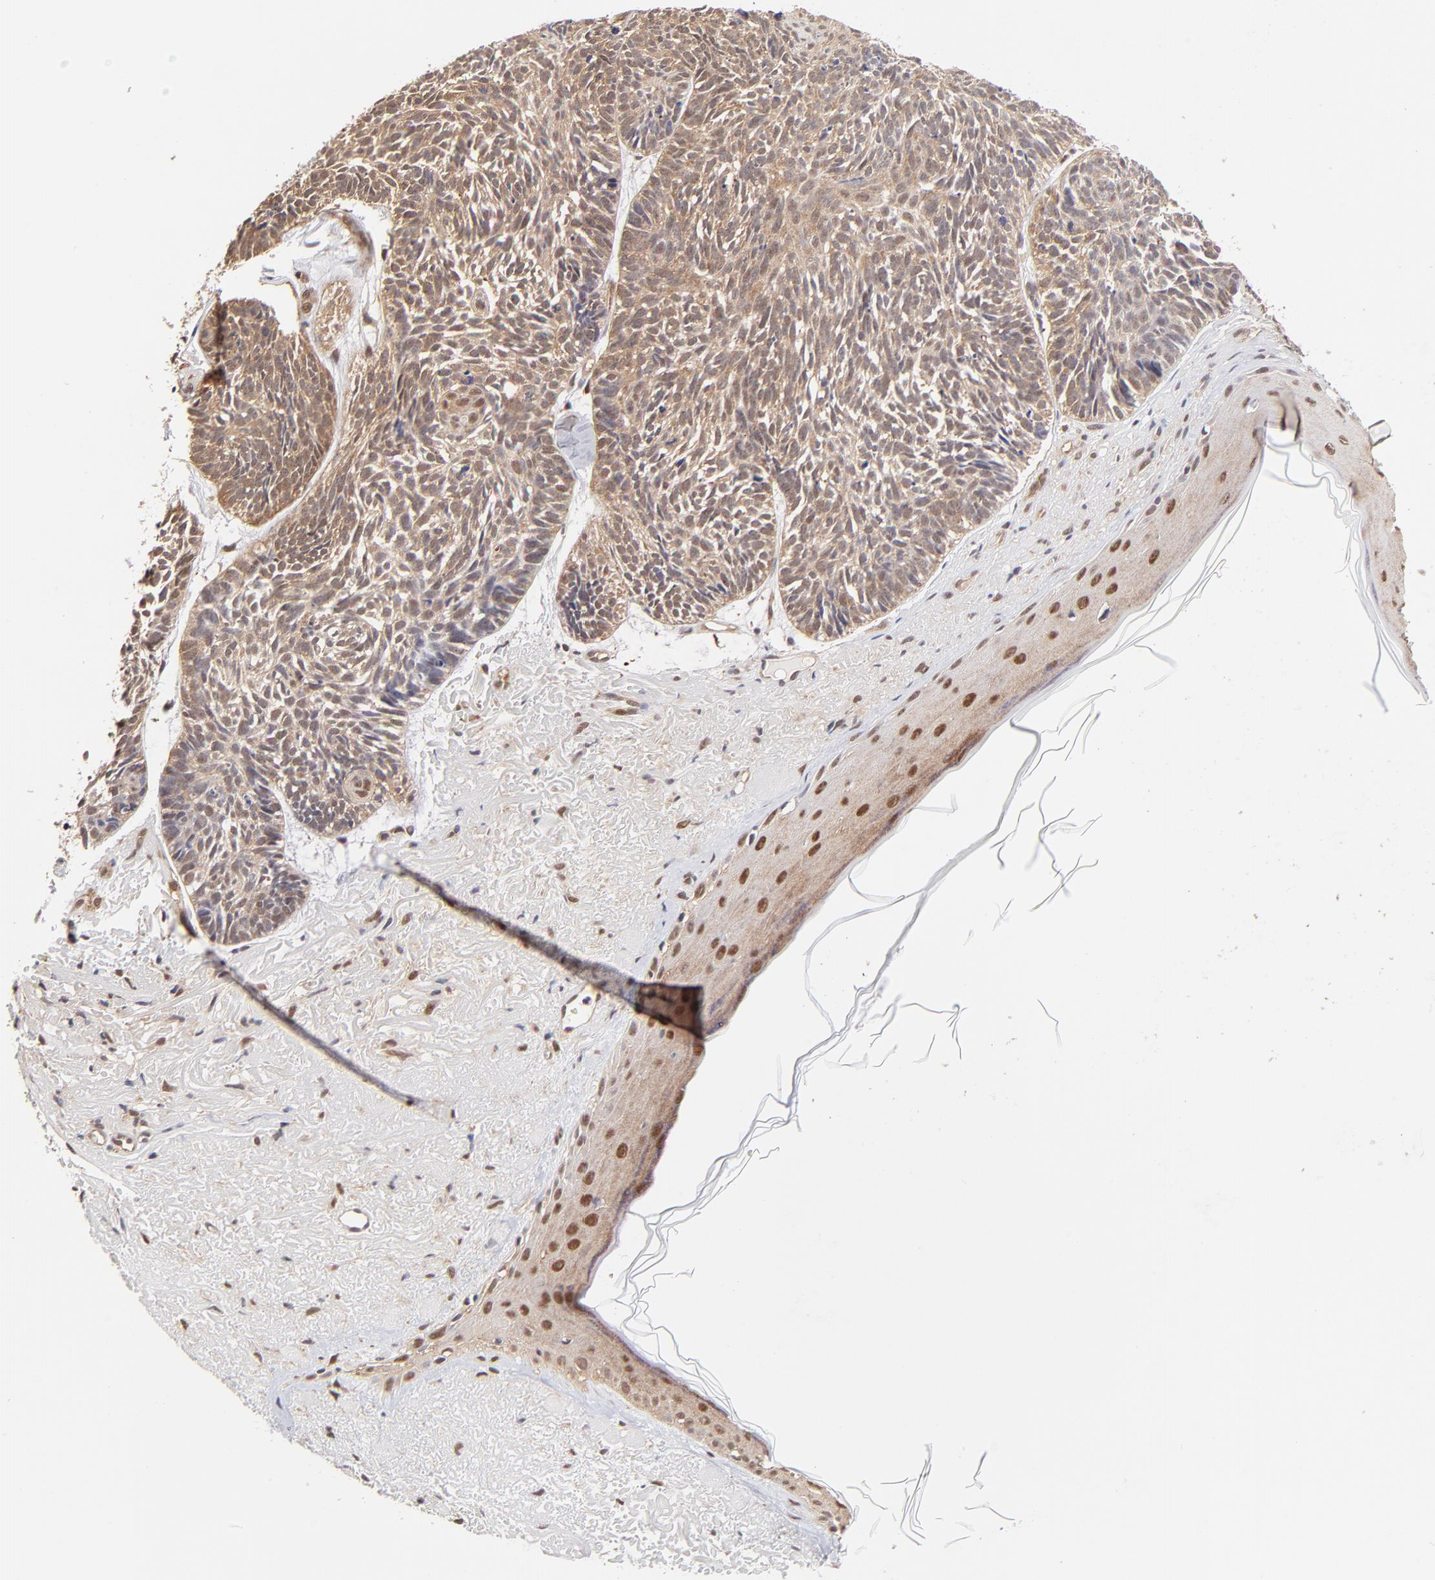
{"staining": {"intensity": "weak", "quantity": "25%-75%", "location": "cytoplasmic/membranous,nuclear"}, "tissue": "skin cancer", "cell_type": "Tumor cells", "image_type": "cancer", "snomed": [{"axis": "morphology", "description": "Basal cell carcinoma"}, {"axis": "topography", "description": "Skin"}], "caption": "Approximately 25%-75% of tumor cells in human skin cancer show weak cytoplasmic/membranous and nuclear protein expression as visualized by brown immunohistochemical staining.", "gene": "PSMC4", "patient": {"sex": "female", "age": 87}}